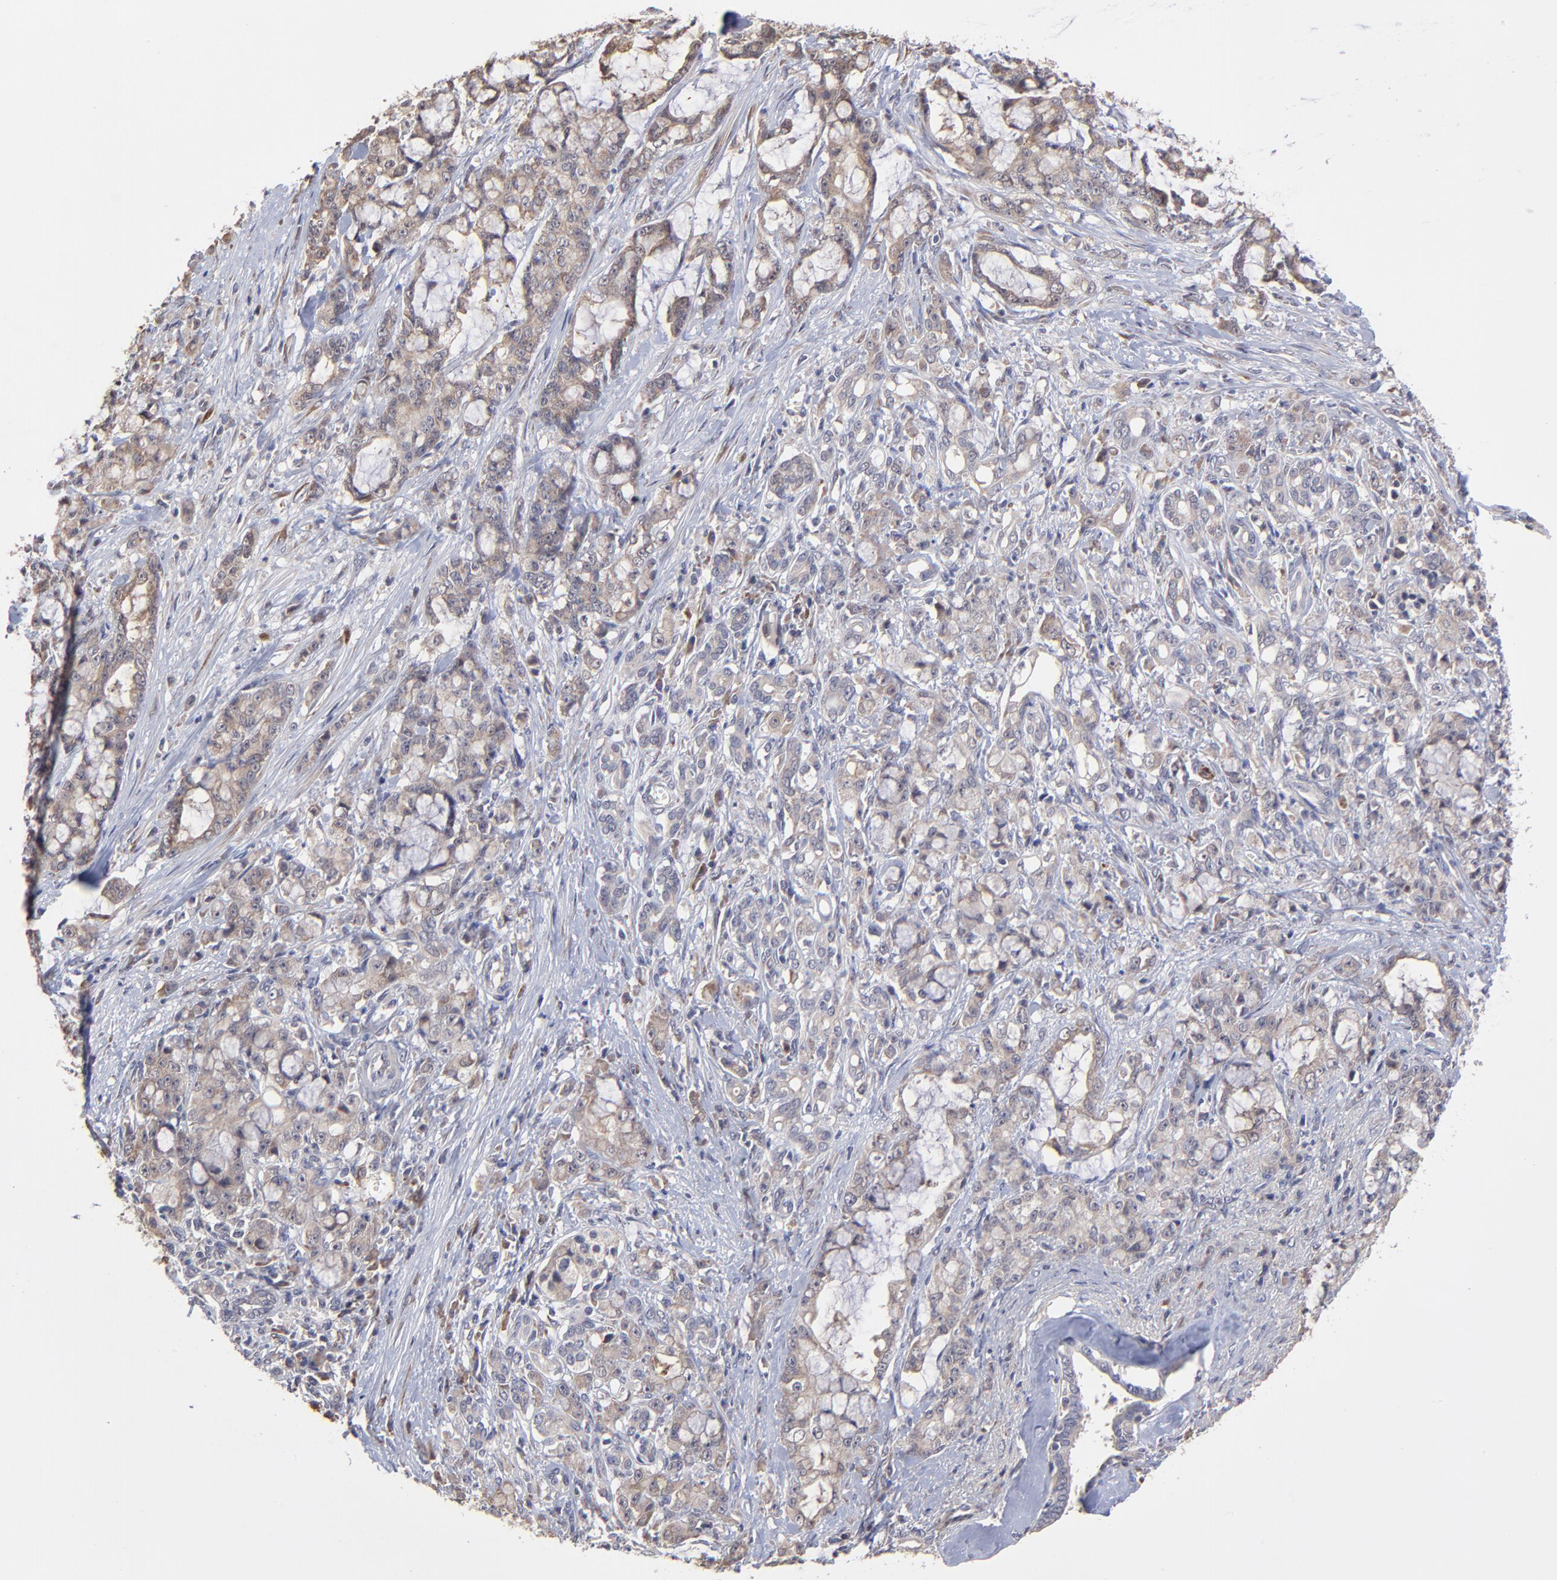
{"staining": {"intensity": "weak", "quantity": ">75%", "location": "cytoplasmic/membranous"}, "tissue": "pancreatic cancer", "cell_type": "Tumor cells", "image_type": "cancer", "snomed": [{"axis": "morphology", "description": "Adenocarcinoma, NOS"}, {"axis": "topography", "description": "Pancreas"}], "caption": "Tumor cells show low levels of weak cytoplasmic/membranous expression in about >75% of cells in adenocarcinoma (pancreatic).", "gene": "CHL1", "patient": {"sex": "female", "age": 73}}